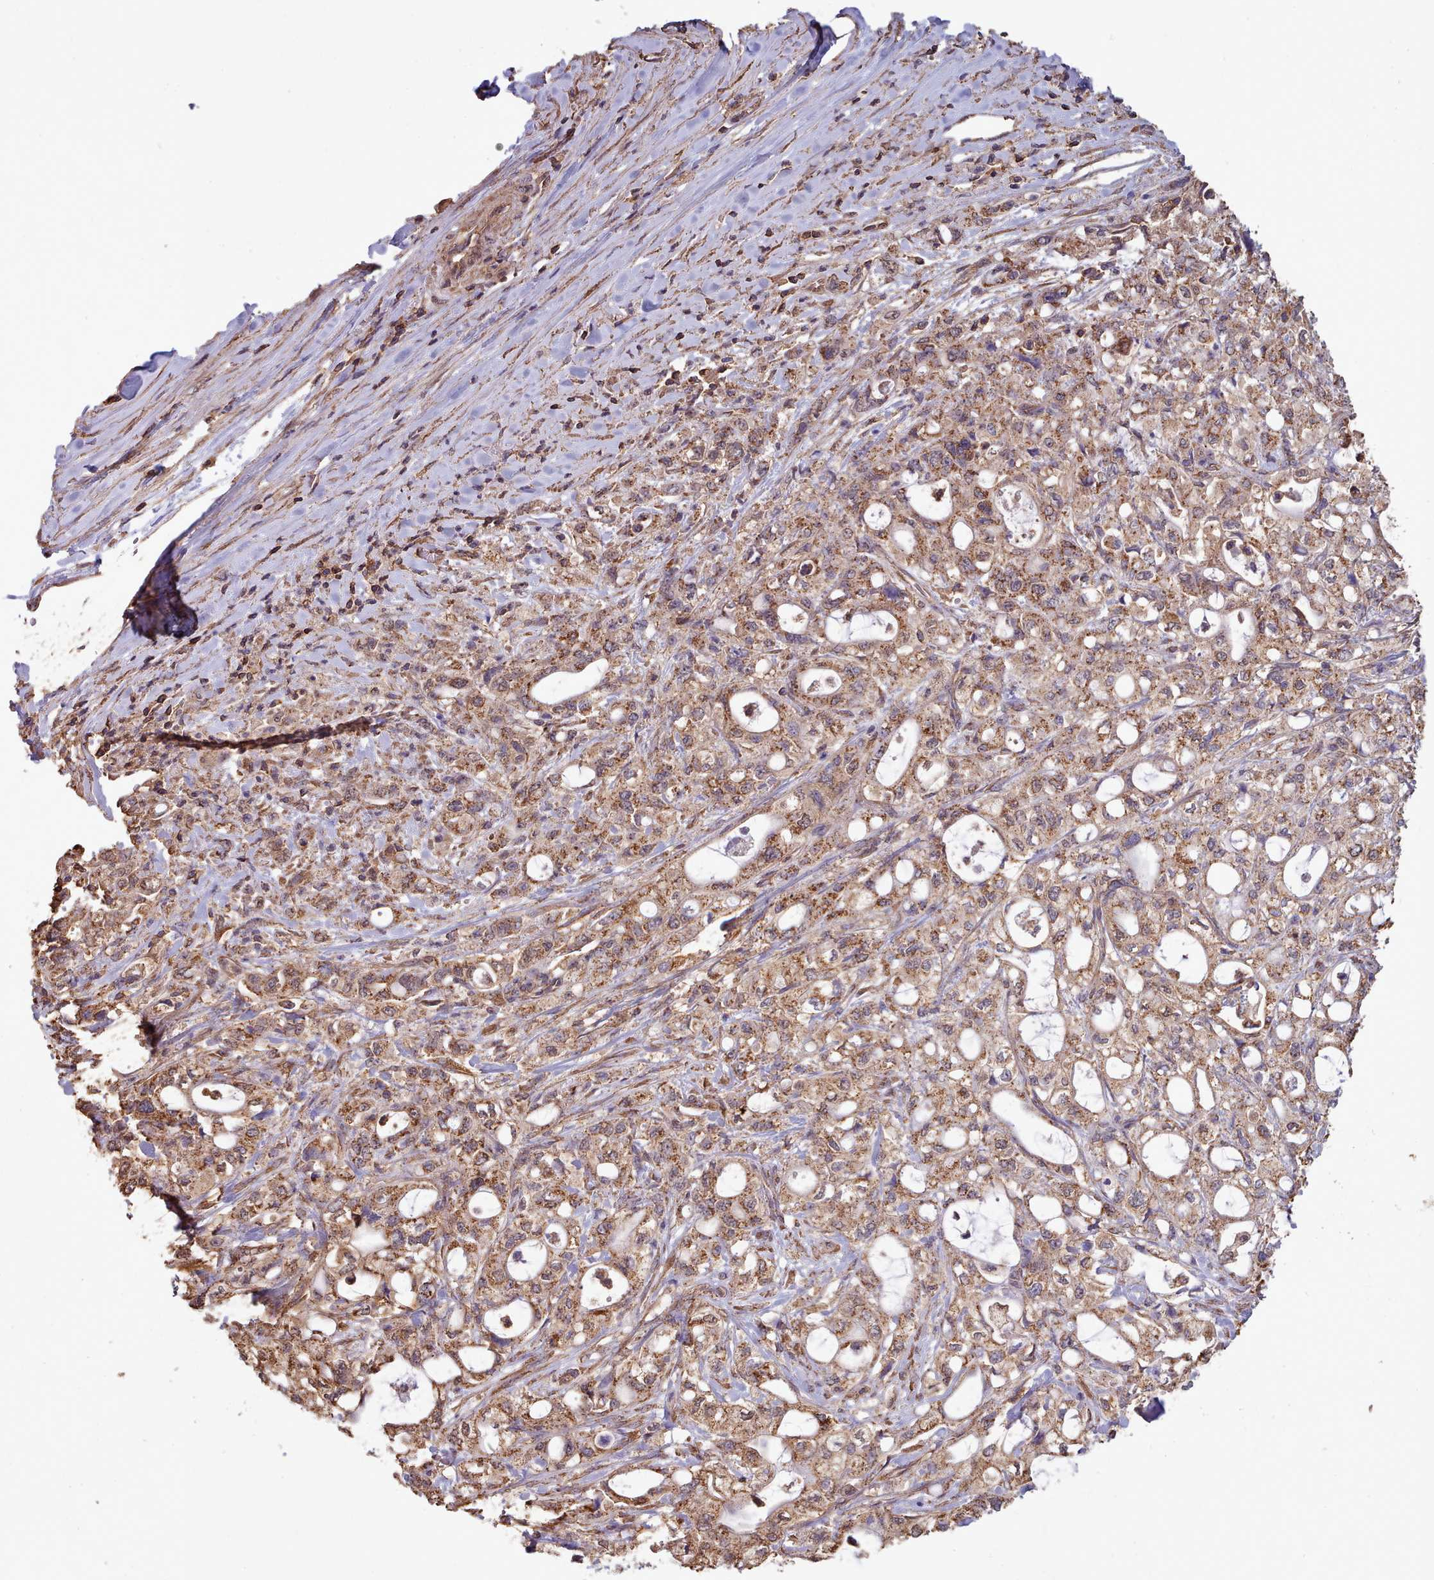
{"staining": {"intensity": "moderate", "quantity": ">75%", "location": "cytoplasmic/membranous,nuclear"}, "tissue": "pancreatic cancer", "cell_type": "Tumor cells", "image_type": "cancer", "snomed": [{"axis": "morphology", "description": "Adenocarcinoma, NOS"}, {"axis": "topography", "description": "Pancreas"}], "caption": "High-magnification brightfield microscopy of pancreatic cancer stained with DAB (brown) and counterstained with hematoxylin (blue). tumor cells exhibit moderate cytoplasmic/membranous and nuclear positivity is seen in approximately>75% of cells.", "gene": "METRN", "patient": {"sex": "male", "age": 79}}